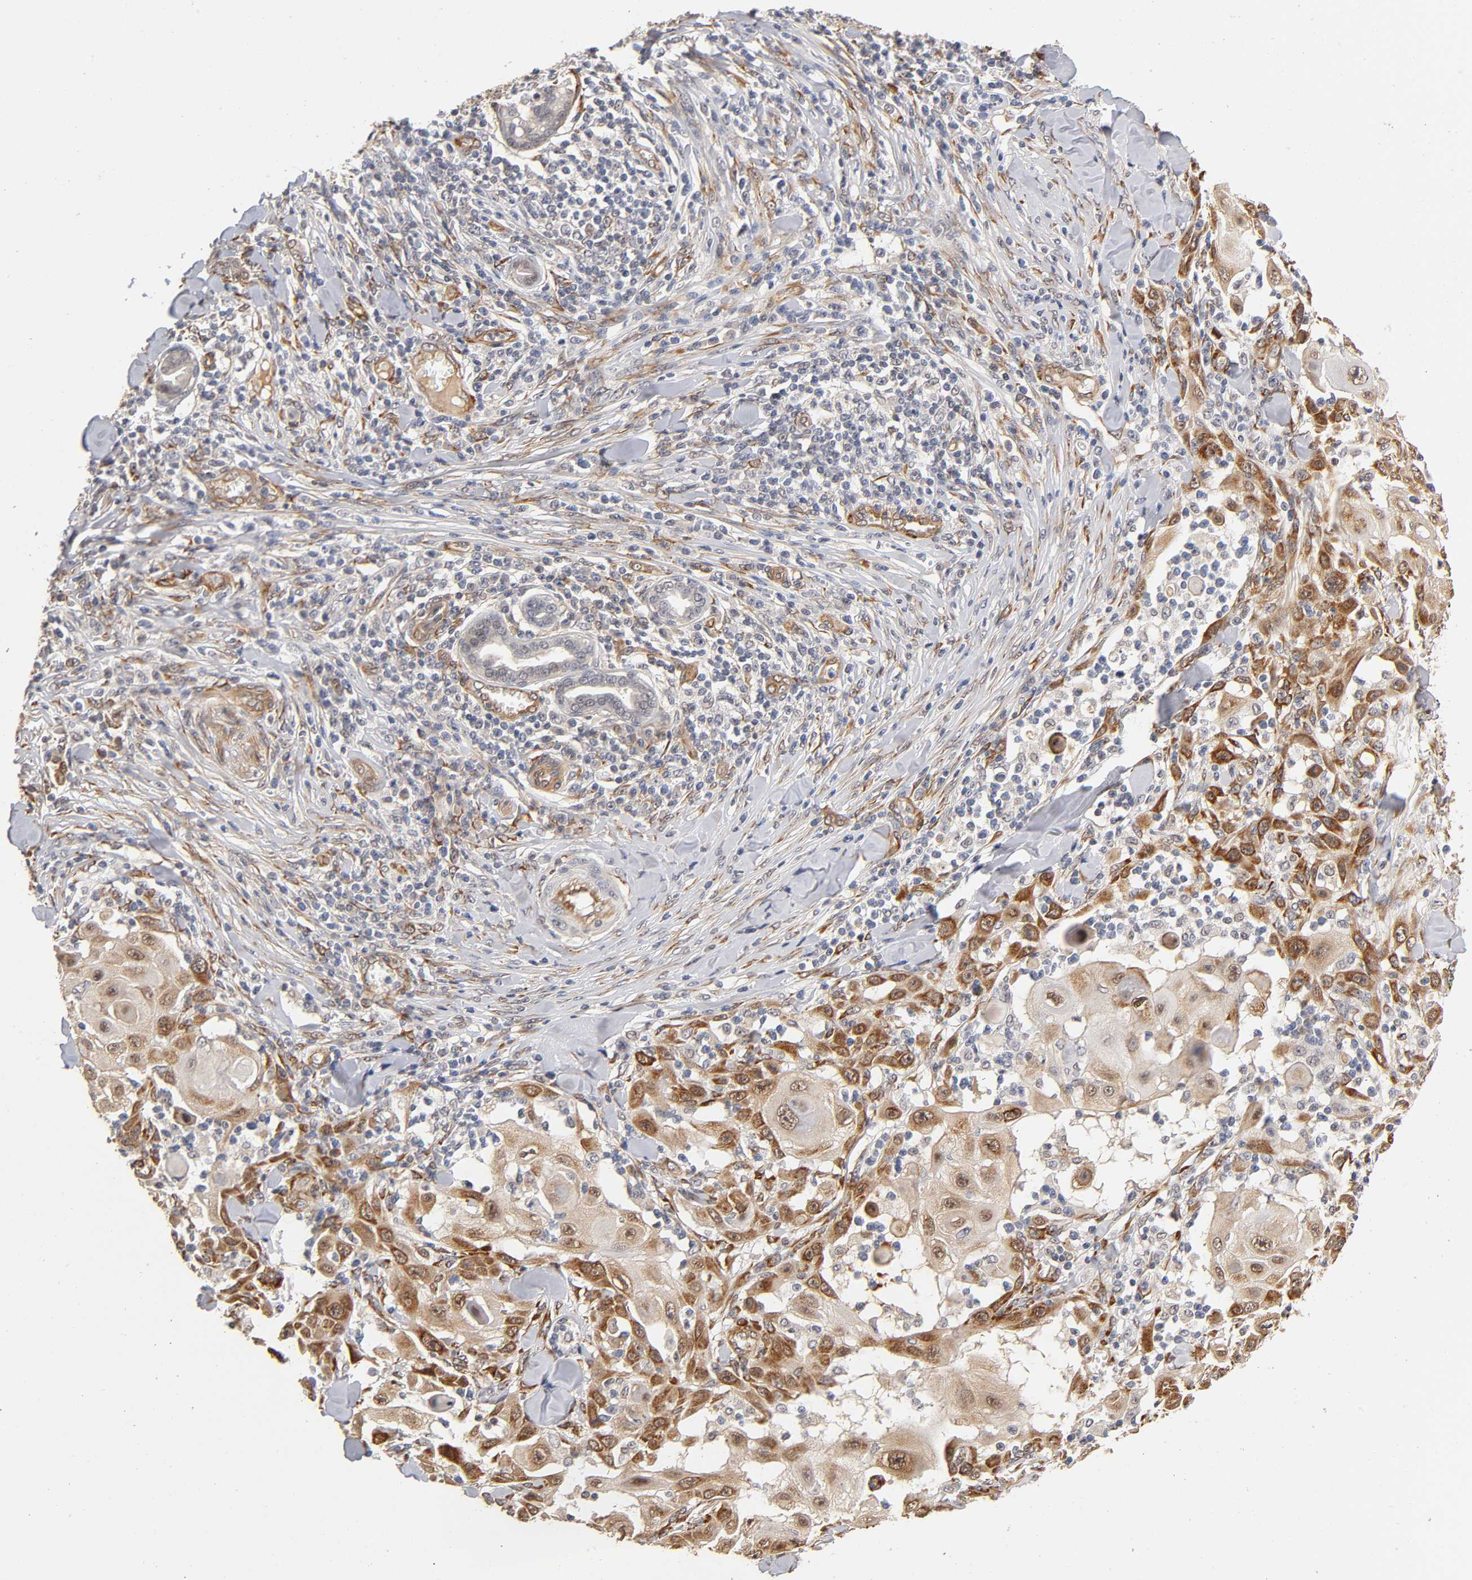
{"staining": {"intensity": "moderate", "quantity": "25%-75%", "location": "cytoplasmic/membranous"}, "tissue": "skin cancer", "cell_type": "Tumor cells", "image_type": "cancer", "snomed": [{"axis": "morphology", "description": "Squamous cell carcinoma, NOS"}, {"axis": "topography", "description": "Skin"}], "caption": "Immunohistochemical staining of human squamous cell carcinoma (skin) demonstrates medium levels of moderate cytoplasmic/membranous staining in about 25%-75% of tumor cells. The staining is performed using DAB brown chromogen to label protein expression. The nuclei are counter-stained blue using hematoxylin.", "gene": "LAMB1", "patient": {"sex": "male", "age": 24}}